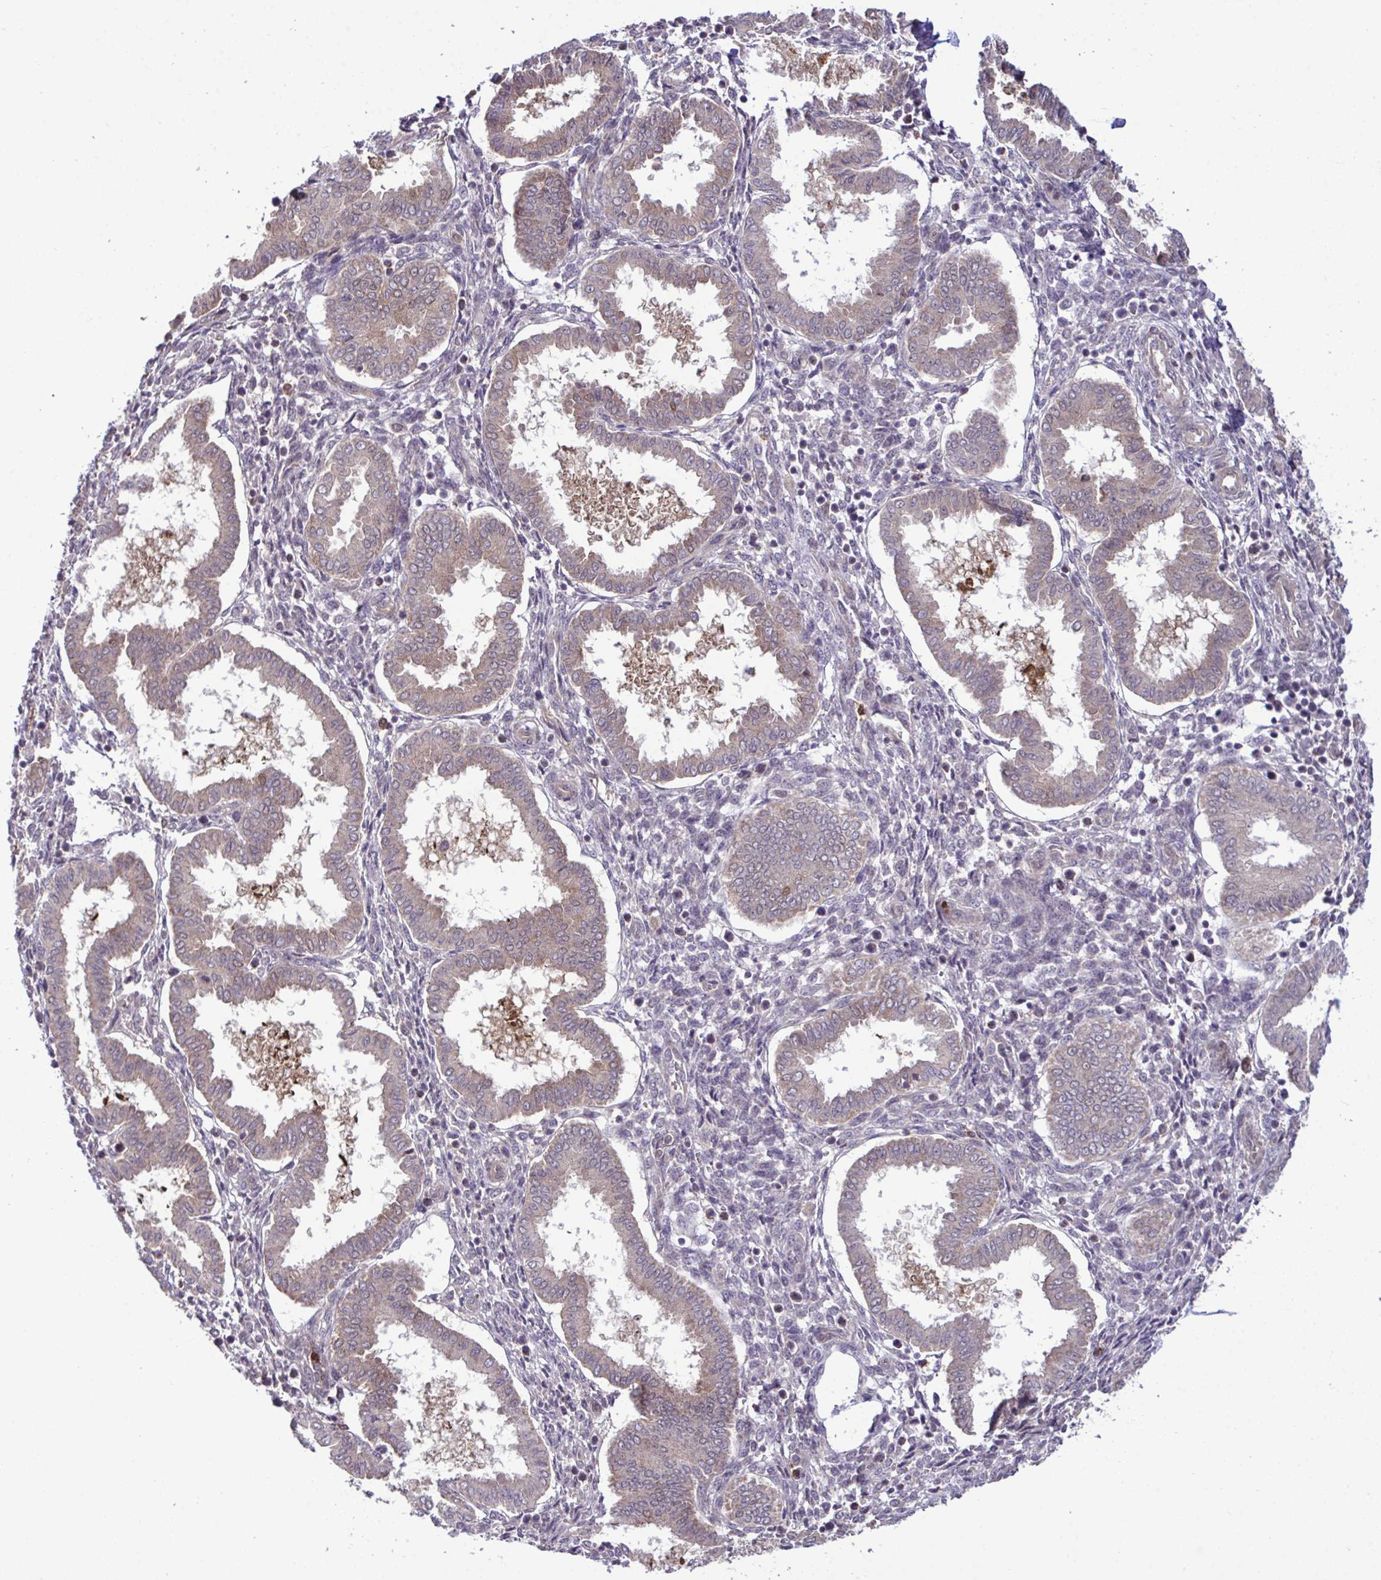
{"staining": {"intensity": "negative", "quantity": "none", "location": "none"}, "tissue": "endometrium", "cell_type": "Cells in endometrial stroma", "image_type": "normal", "snomed": [{"axis": "morphology", "description": "Normal tissue, NOS"}, {"axis": "topography", "description": "Endometrium"}], "caption": "Cells in endometrial stroma are negative for brown protein staining in benign endometrium. The staining is performed using DAB (3,3'-diaminobenzidine) brown chromogen with nuclei counter-stained in using hematoxylin.", "gene": "CMPK1", "patient": {"sex": "female", "age": 24}}